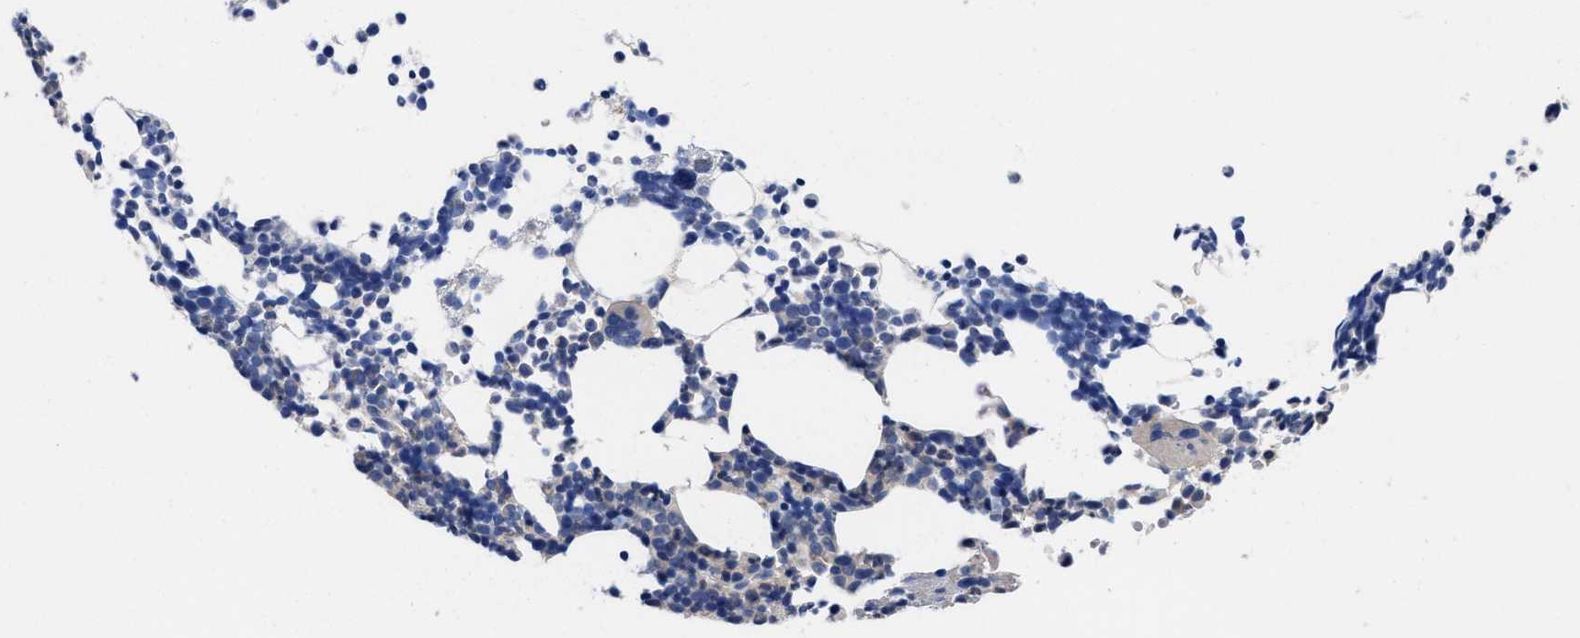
{"staining": {"intensity": "negative", "quantity": "none", "location": "none"}, "tissue": "bone marrow", "cell_type": "Hematopoietic cells", "image_type": "normal", "snomed": [{"axis": "morphology", "description": "Normal tissue, NOS"}, {"axis": "morphology", "description": "Inflammation, NOS"}, {"axis": "topography", "description": "Bone marrow"}], "caption": "Immunohistochemistry (IHC) micrograph of unremarkable bone marrow: human bone marrow stained with DAB exhibits no significant protein staining in hematopoietic cells.", "gene": "TXNDC17", "patient": {"sex": "female", "age": 67}}